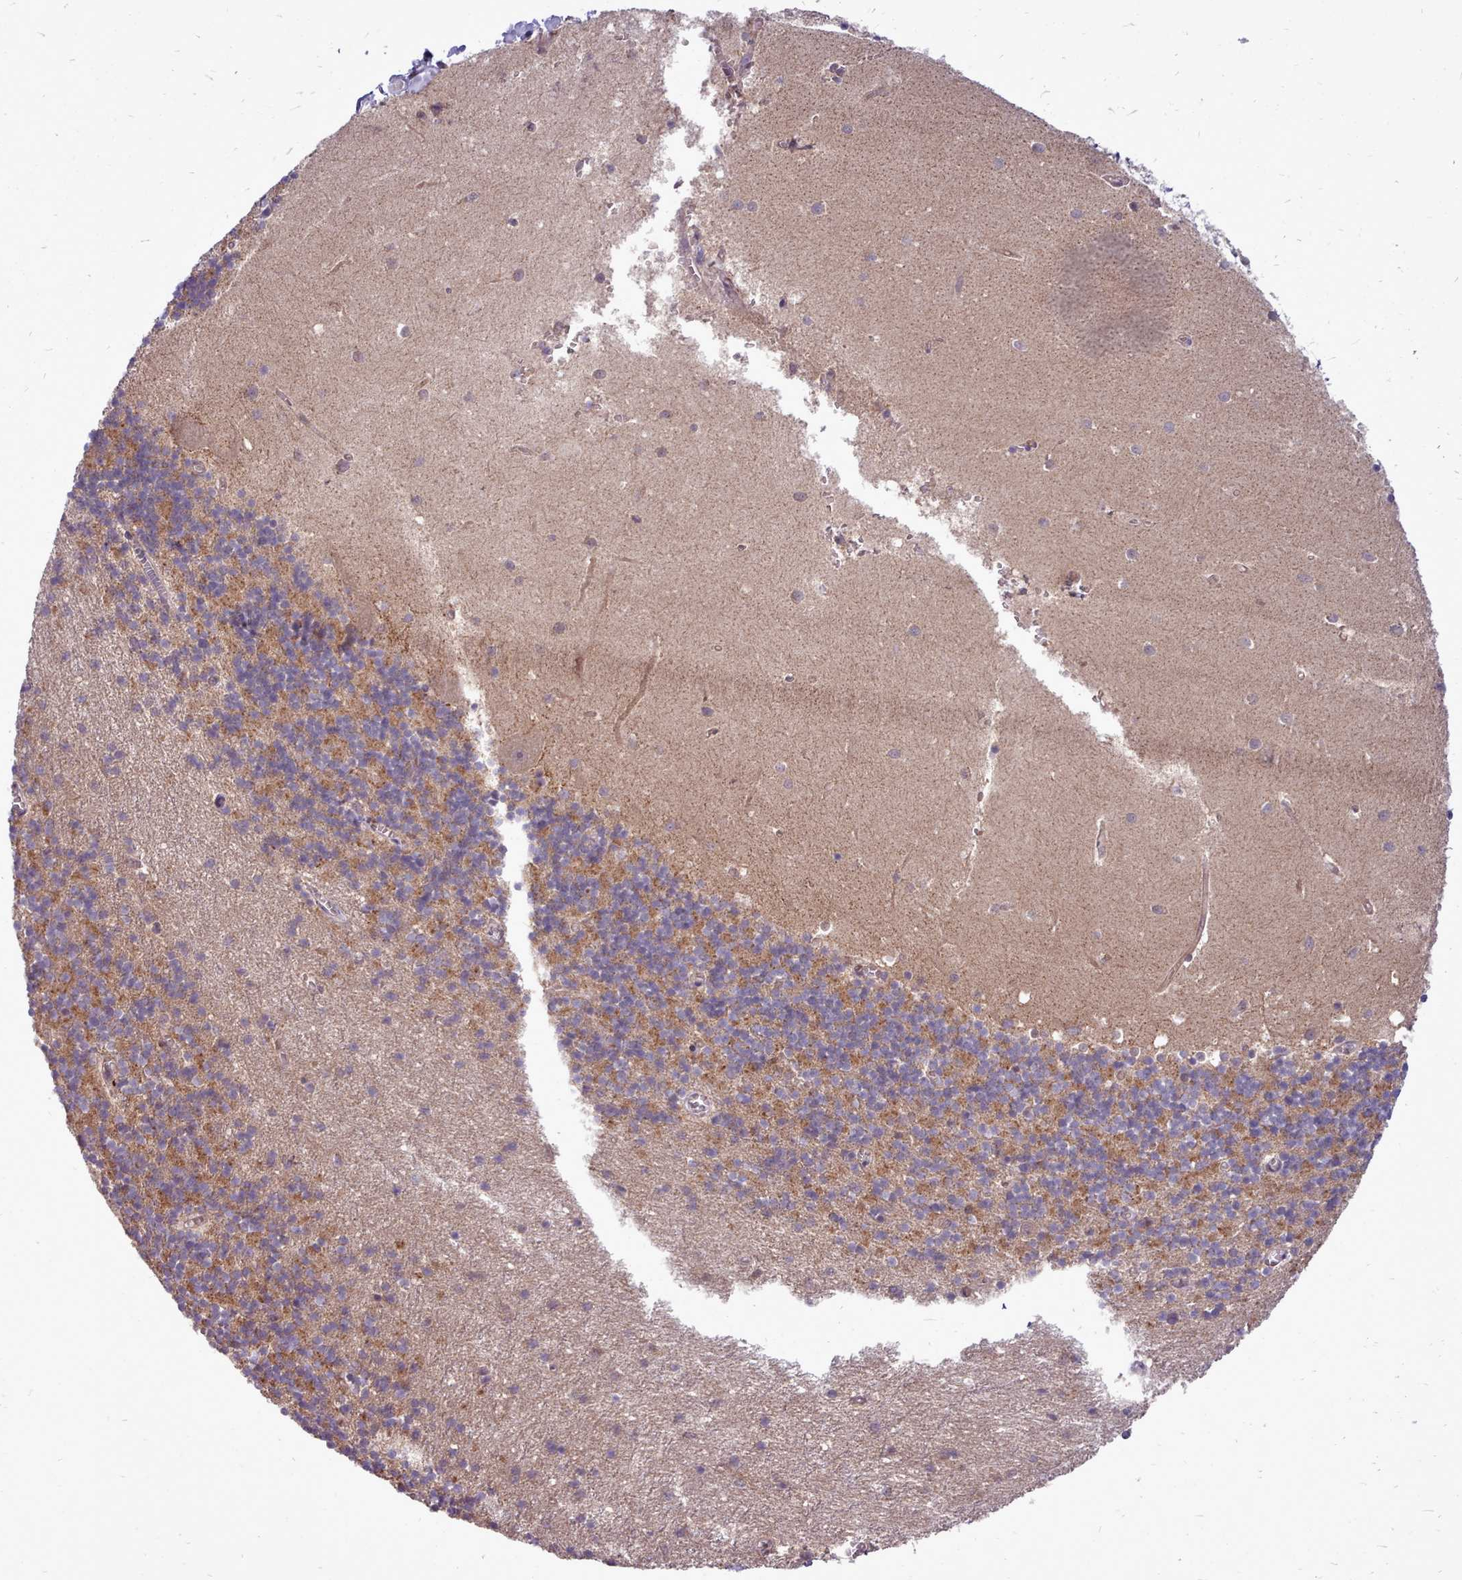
{"staining": {"intensity": "moderate", "quantity": "25%-75%", "location": "cytoplasmic/membranous"}, "tissue": "cerebellum", "cell_type": "Cells in granular layer", "image_type": "normal", "snomed": [{"axis": "morphology", "description": "Normal tissue, NOS"}, {"axis": "topography", "description": "Cerebellum"}], "caption": "Immunohistochemical staining of benign human cerebellum exhibits medium levels of moderate cytoplasmic/membranous positivity in approximately 25%-75% of cells in granular layer.", "gene": "AHCY", "patient": {"sex": "male", "age": 54}}